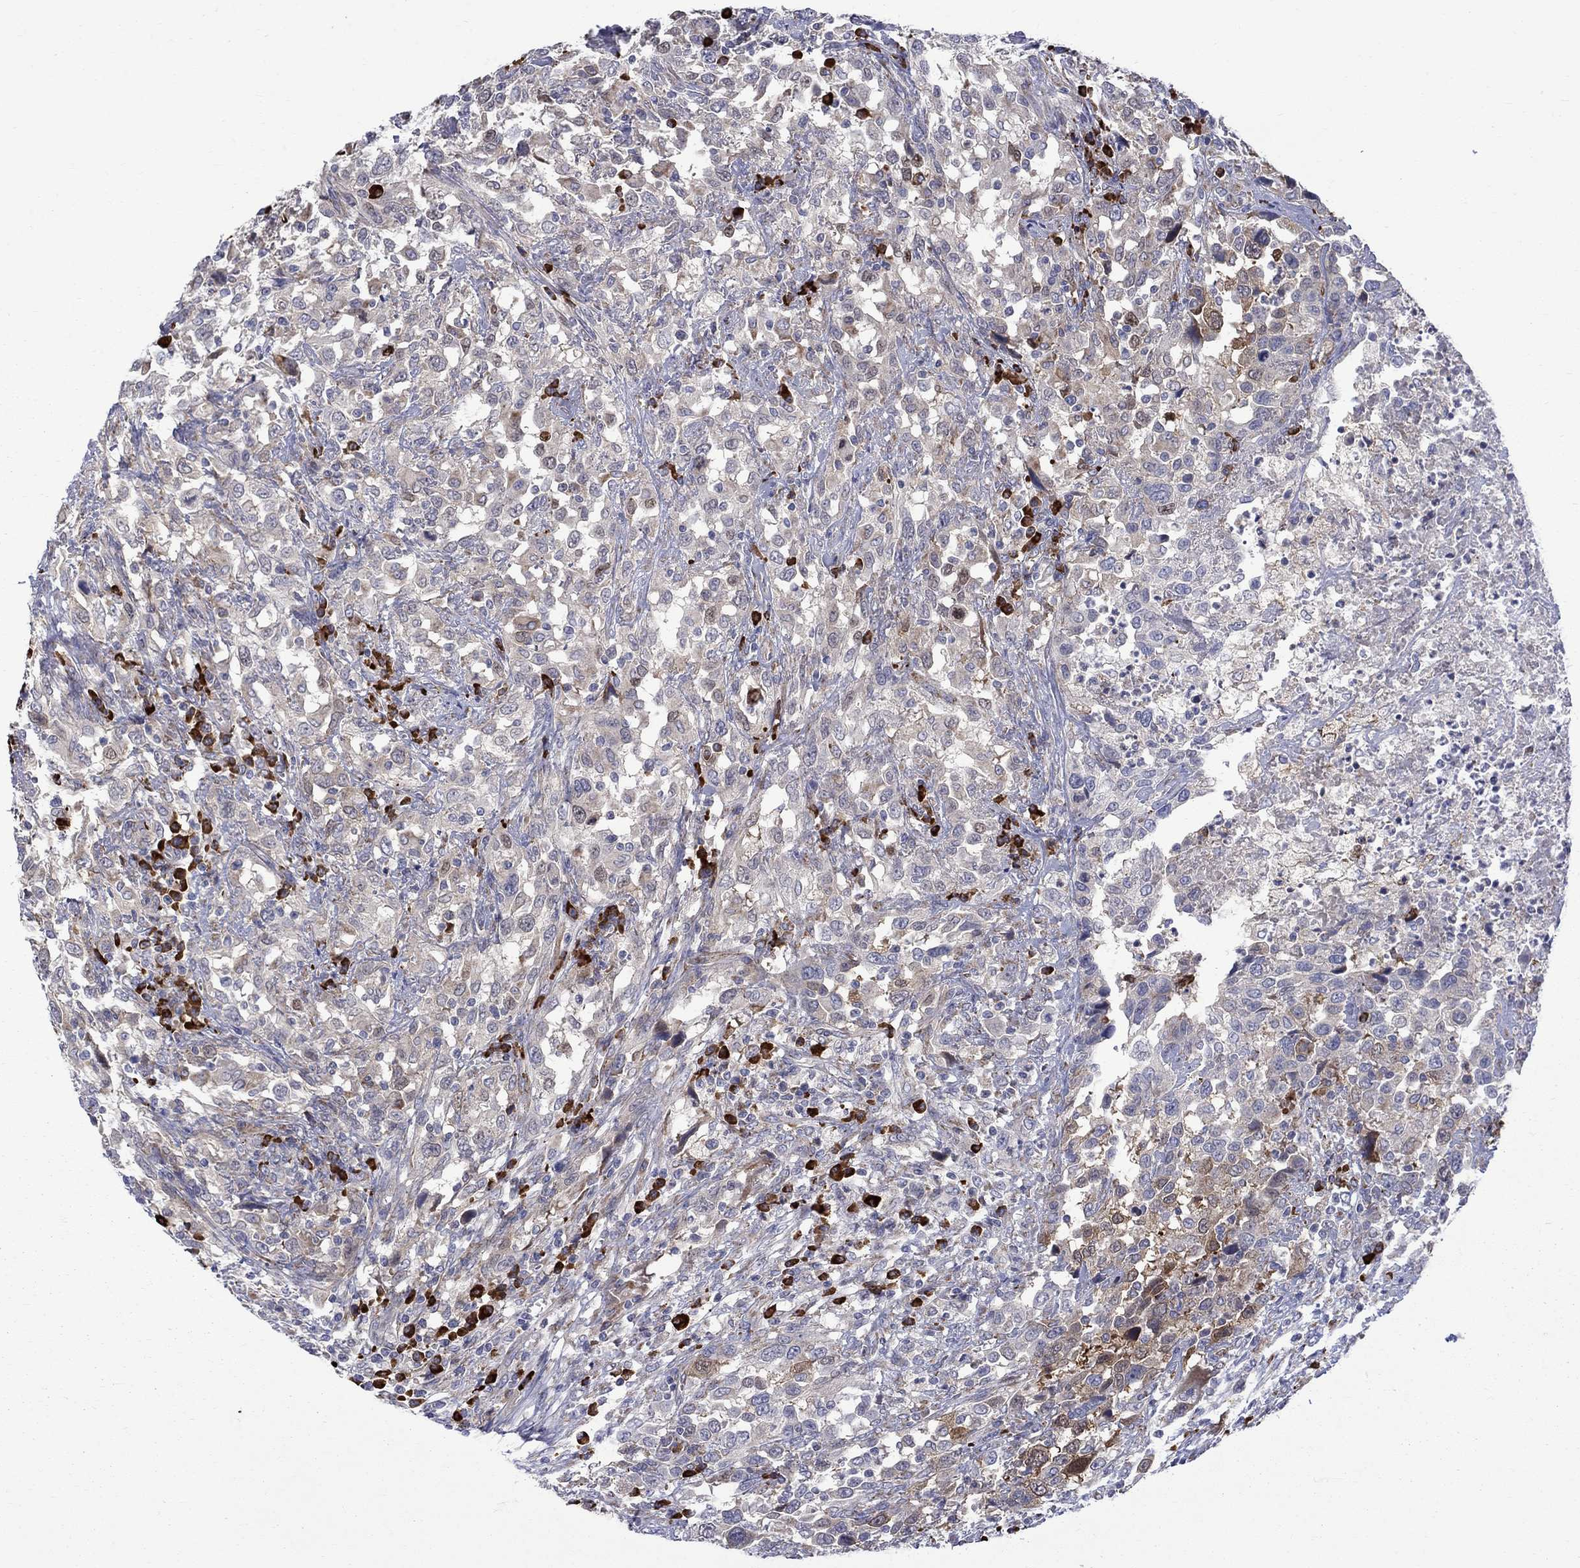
{"staining": {"intensity": "moderate", "quantity": "<25%", "location": "cytoplasmic/membranous"}, "tissue": "urothelial cancer", "cell_type": "Tumor cells", "image_type": "cancer", "snomed": [{"axis": "morphology", "description": "Urothelial carcinoma, NOS"}, {"axis": "morphology", "description": "Urothelial carcinoma, High grade"}, {"axis": "topography", "description": "Urinary bladder"}], "caption": "Immunohistochemical staining of urothelial cancer exhibits moderate cytoplasmic/membranous protein staining in about <25% of tumor cells. The protein of interest is stained brown, and the nuclei are stained in blue (DAB IHC with brightfield microscopy, high magnification).", "gene": "ASNS", "patient": {"sex": "female", "age": 64}}